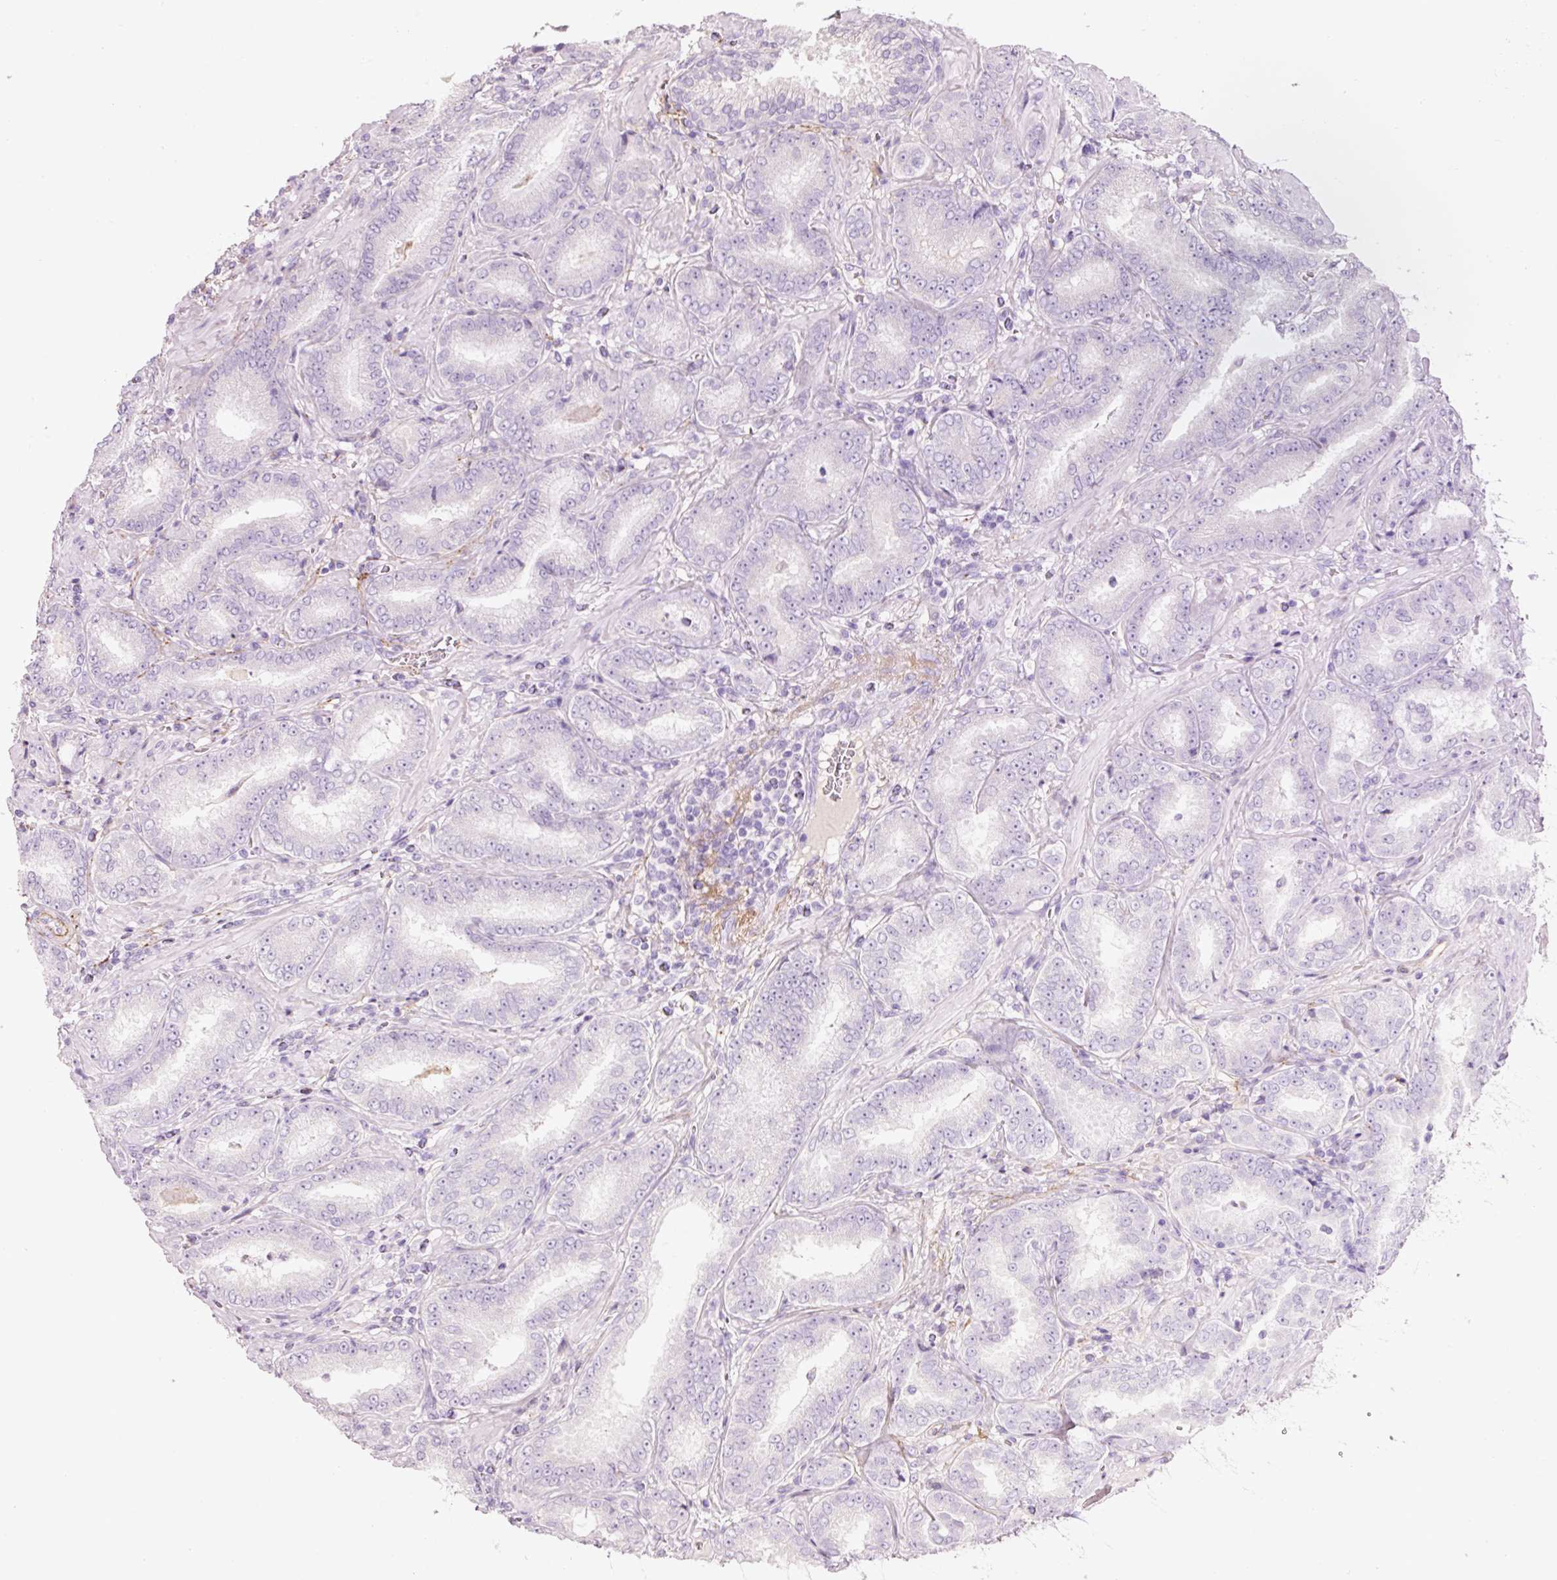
{"staining": {"intensity": "negative", "quantity": "none", "location": "none"}, "tissue": "prostate cancer", "cell_type": "Tumor cells", "image_type": "cancer", "snomed": [{"axis": "morphology", "description": "Adenocarcinoma, High grade"}, {"axis": "topography", "description": "Prostate"}], "caption": "Tumor cells show no significant protein positivity in prostate adenocarcinoma (high-grade).", "gene": "MFAP4", "patient": {"sex": "male", "age": 72}}